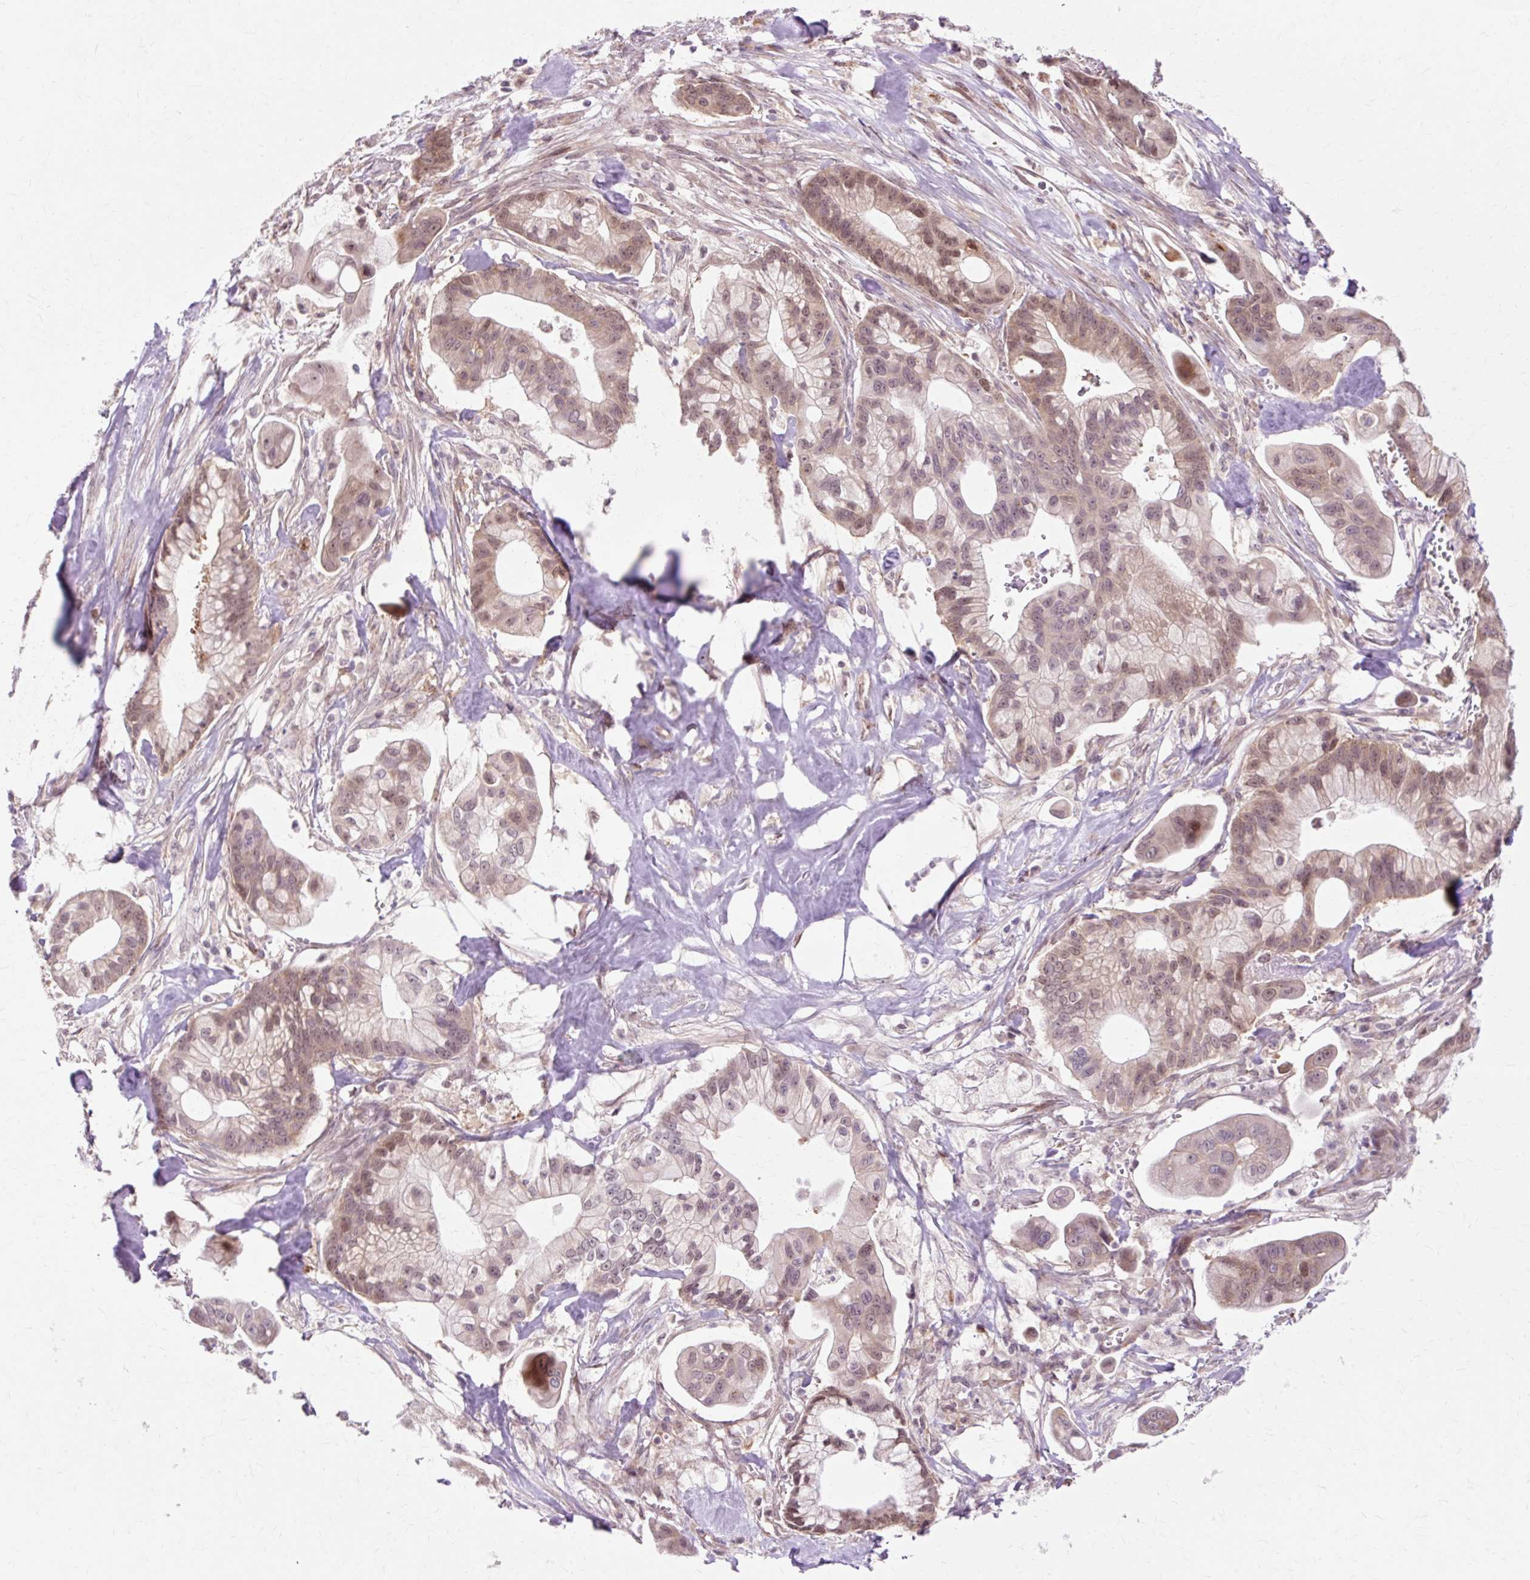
{"staining": {"intensity": "moderate", "quantity": ">75%", "location": "cytoplasmic/membranous,nuclear"}, "tissue": "pancreatic cancer", "cell_type": "Tumor cells", "image_type": "cancer", "snomed": [{"axis": "morphology", "description": "Adenocarcinoma, NOS"}, {"axis": "topography", "description": "Pancreas"}], "caption": "A high-resolution micrograph shows IHC staining of pancreatic adenocarcinoma, which exhibits moderate cytoplasmic/membranous and nuclear positivity in about >75% of tumor cells.", "gene": "GEMIN2", "patient": {"sex": "male", "age": 68}}